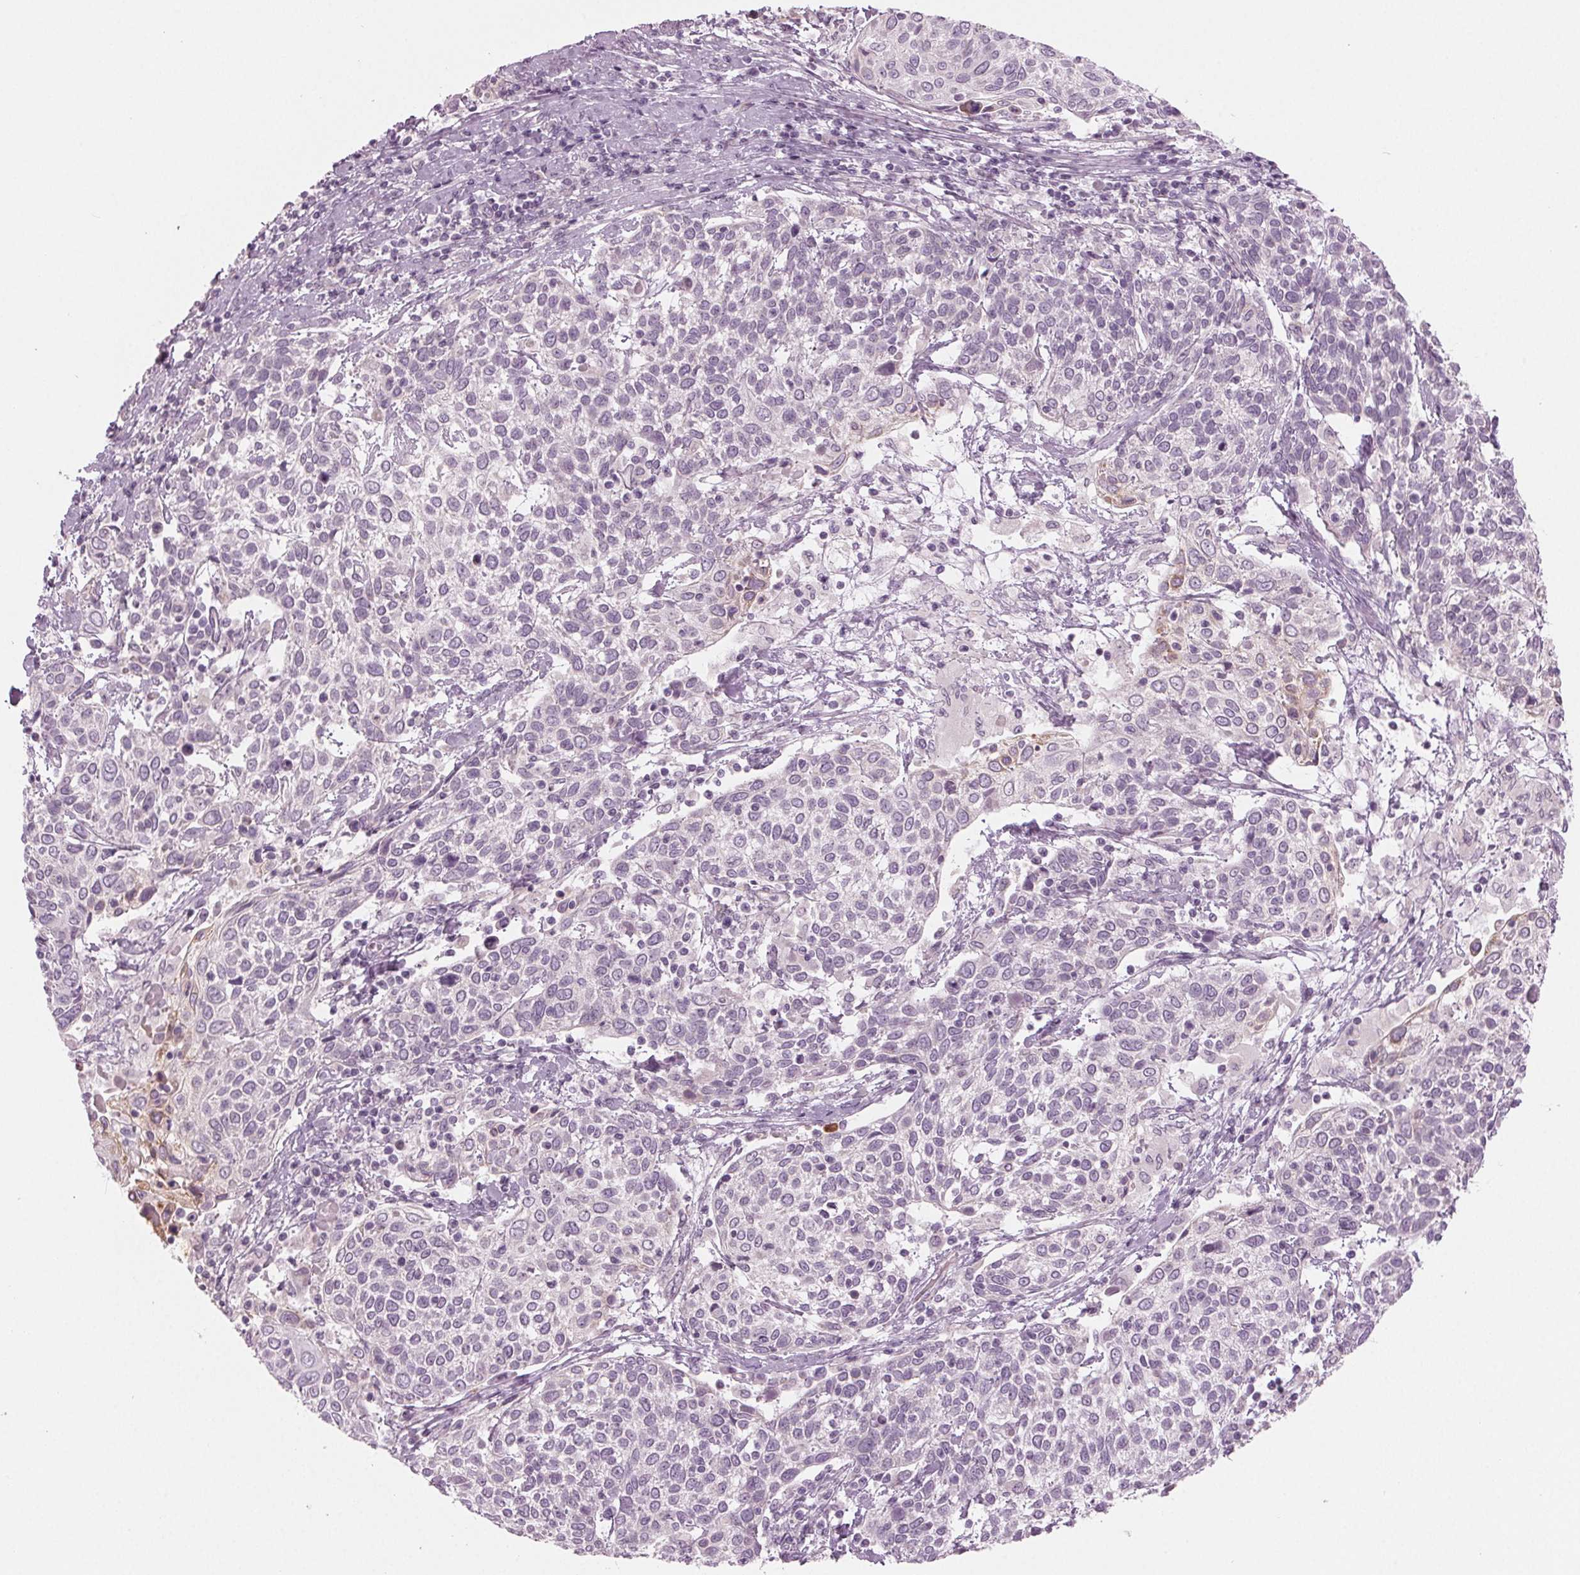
{"staining": {"intensity": "negative", "quantity": "none", "location": "none"}, "tissue": "cervical cancer", "cell_type": "Tumor cells", "image_type": "cancer", "snomed": [{"axis": "morphology", "description": "Squamous cell carcinoma, NOS"}, {"axis": "topography", "description": "Cervix"}], "caption": "Cervical squamous cell carcinoma stained for a protein using immunohistochemistry shows no staining tumor cells.", "gene": "PRAP1", "patient": {"sex": "female", "age": 61}}